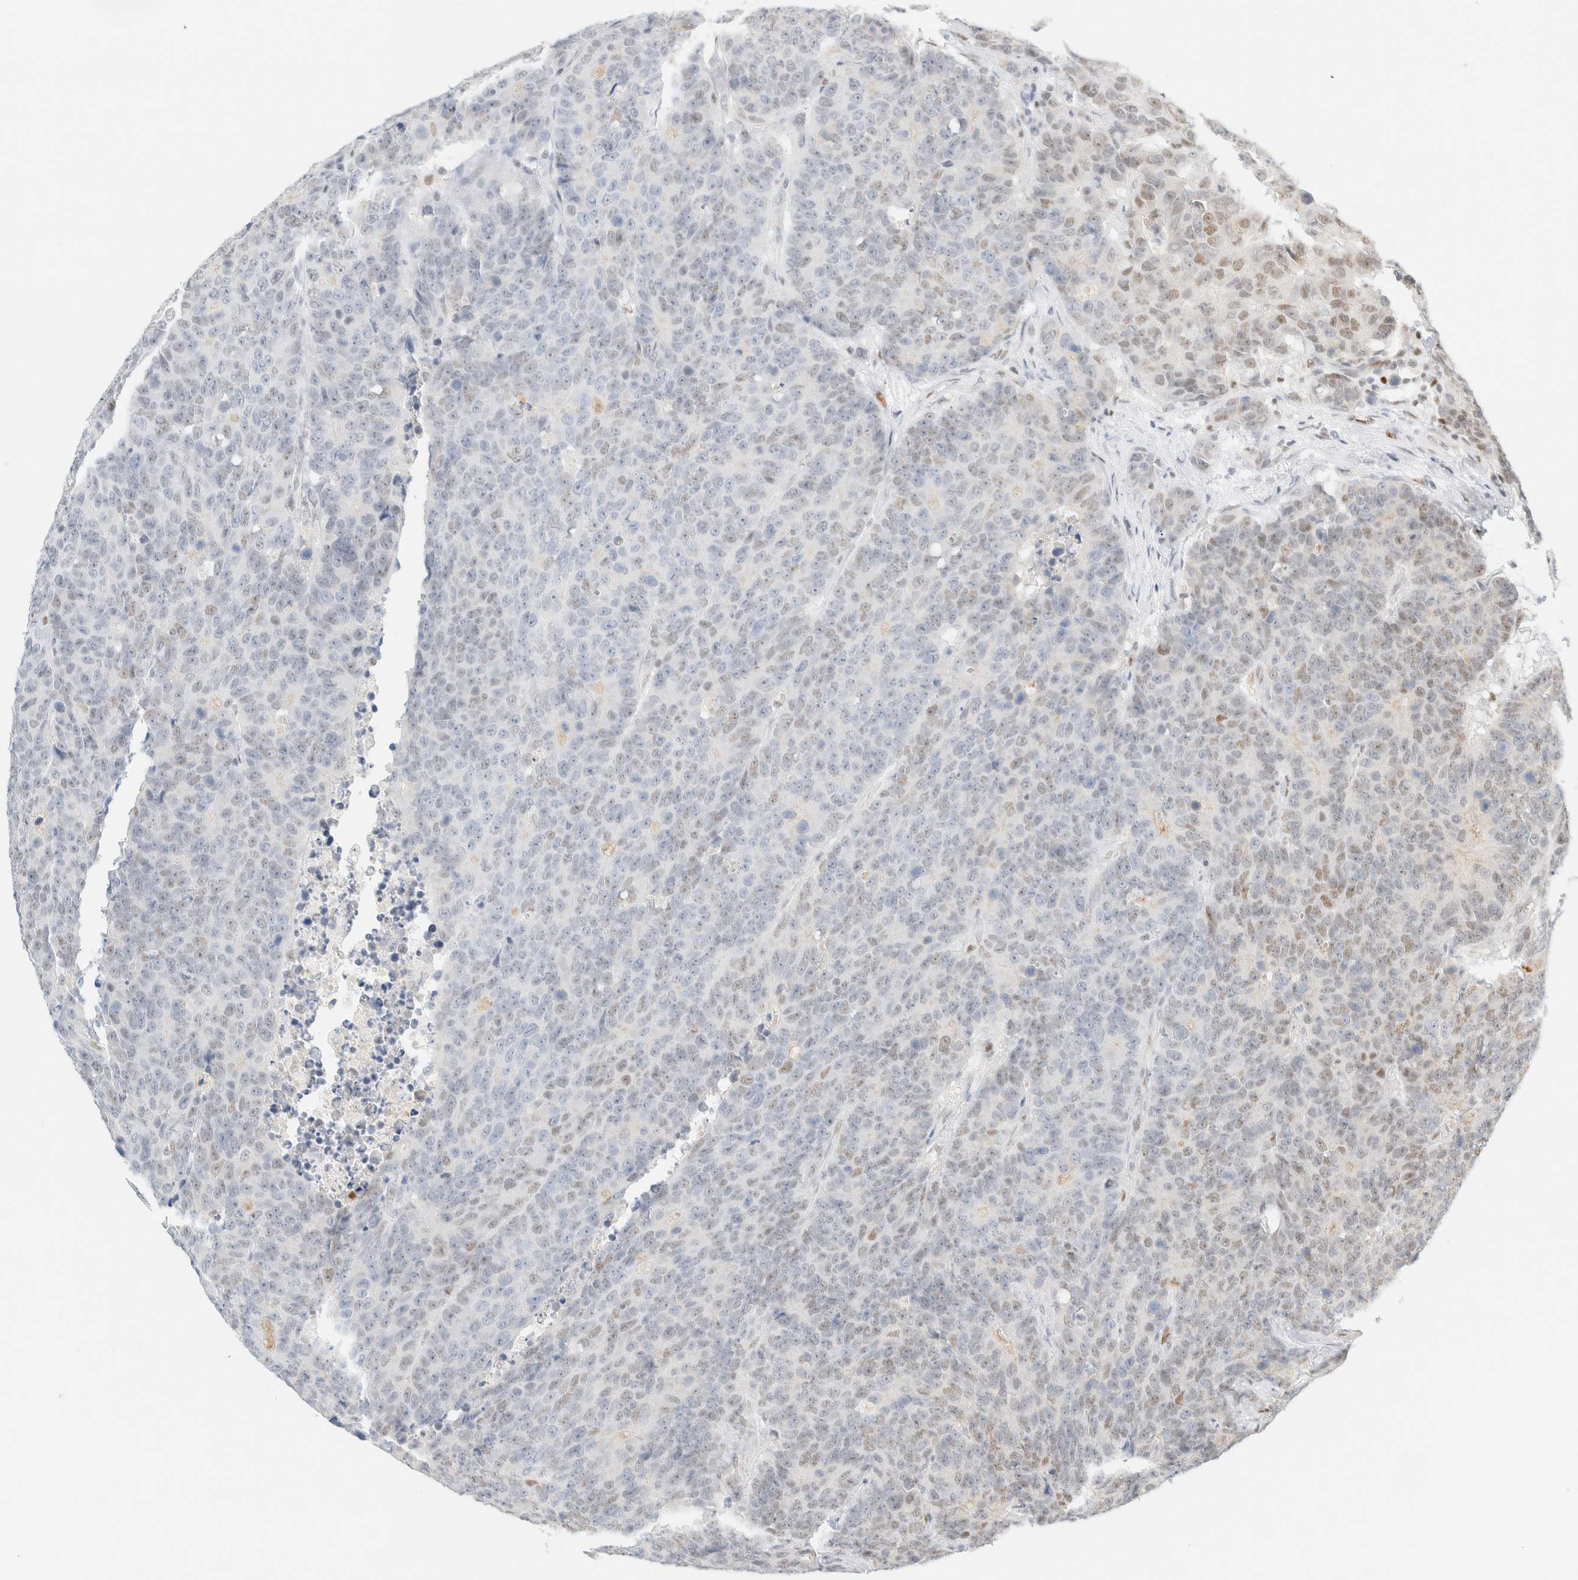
{"staining": {"intensity": "weak", "quantity": "<25%", "location": "nuclear"}, "tissue": "colorectal cancer", "cell_type": "Tumor cells", "image_type": "cancer", "snomed": [{"axis": "morphology", "description": "Adenocarcinoma, NOS"}, {"axis": "topography", "description": "Colon"}], "caption": "An immunohistochemistry histopathology image of colorectal cancer (adenocarcinoma) is shown. There is no staining in tumor cells of colorectal cancer (adenocarcinoma).", "gene": "DDB2", "patient": {"sex": "female", "age": 86}}